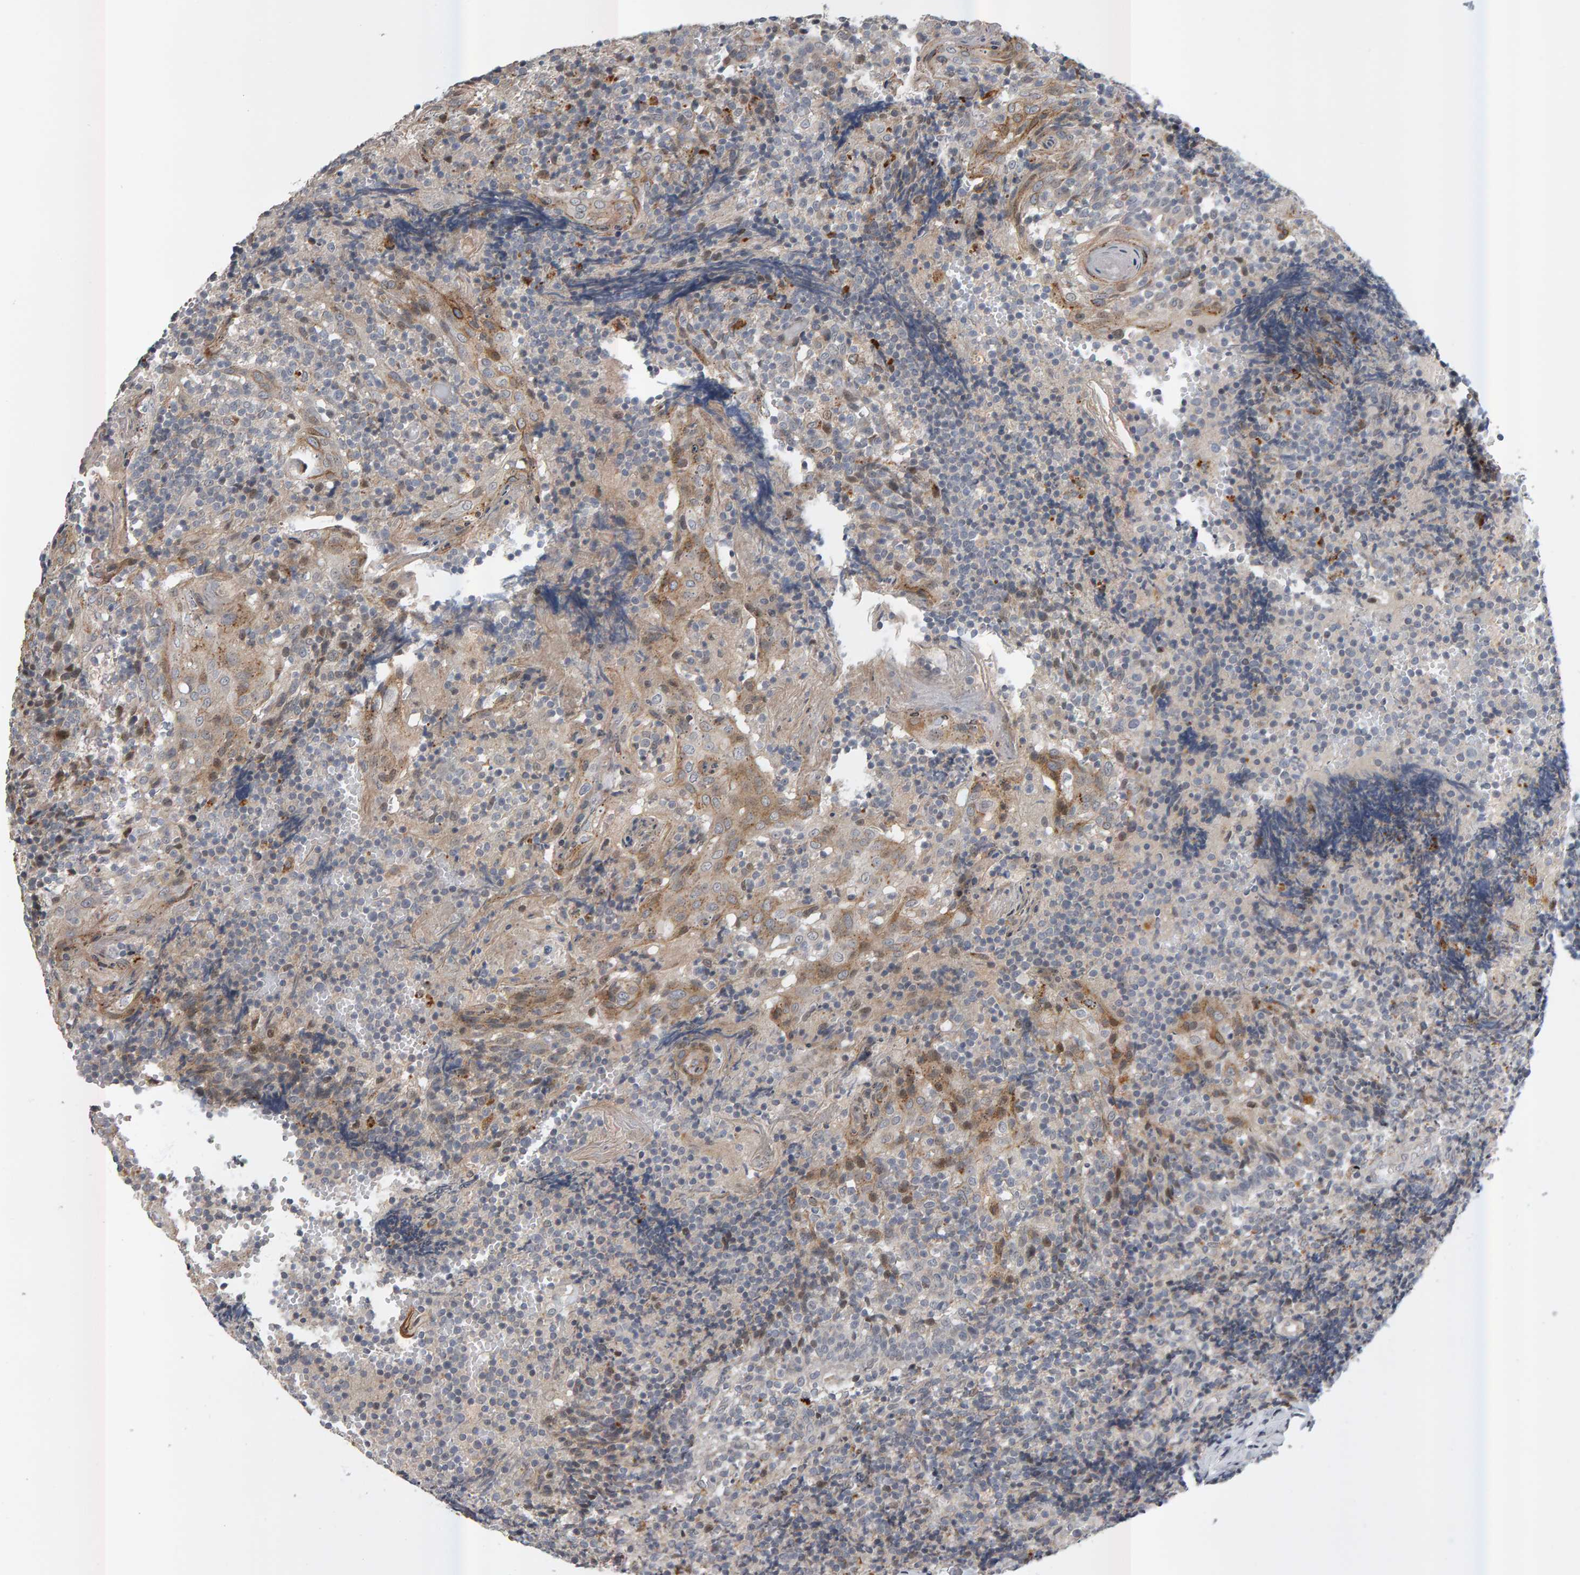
{"staining": {"intensity": "moderate", "quantity": "<25%", "location": "cytoplasmic/membranous"}, "tissue": "tonsil", "cell_type": "Germinal center cells", "image_type": "normal", "snomed": [{"axis": "morphology", "description": "Normal tissue, NOS"}, {"axis": "topography", "description": "Tonsil"}], "caption": "IHC of normal human tonsil shows low levels of moderate cytoplasmic/membranous positivity in approximately <25% of germinal center cells.", "gene": "ZNF160", "patient": {"sex": "female", "age": 19}}